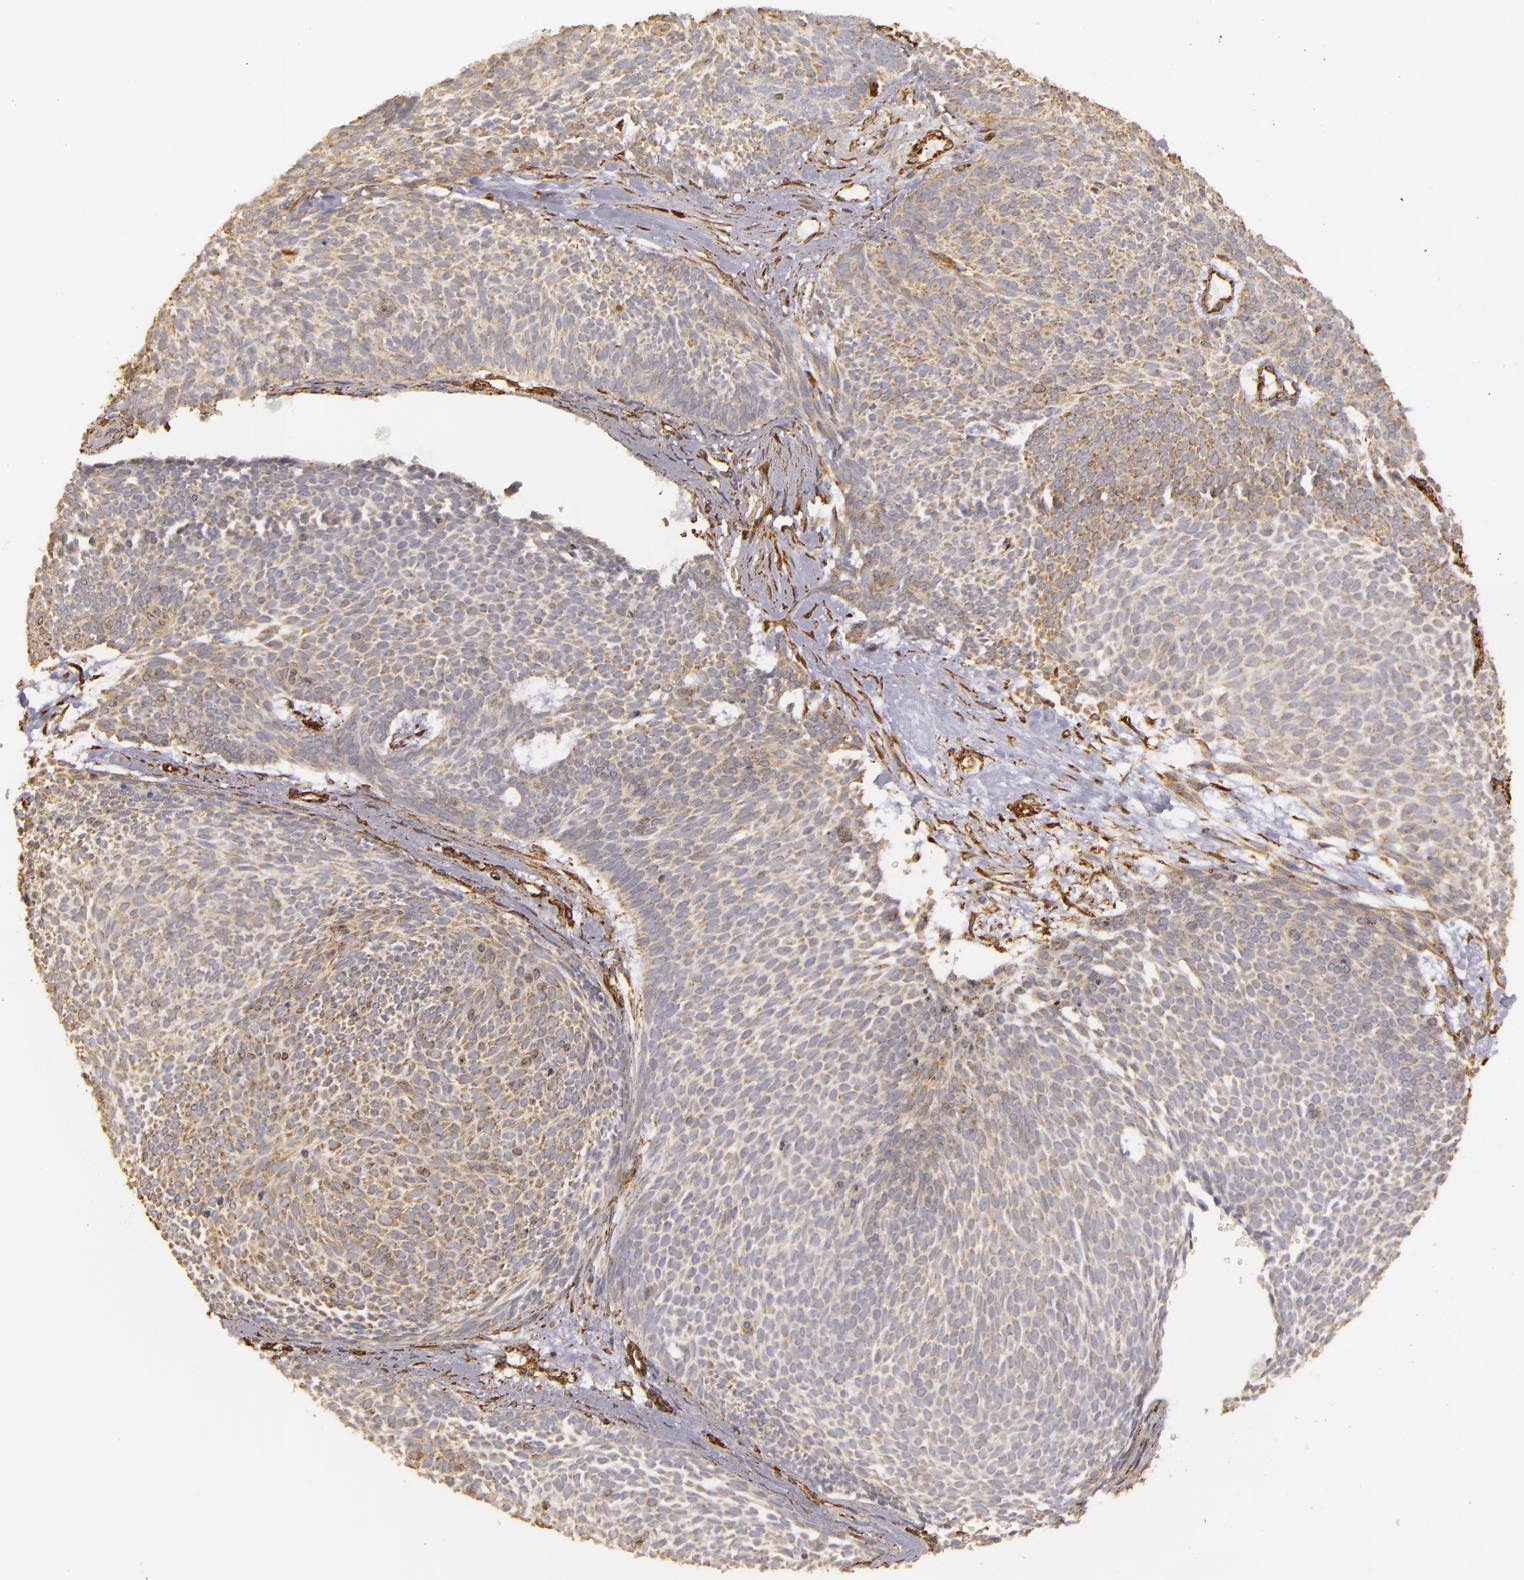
{"staining": {"intensity": "weak", "quantity": "25%-75%", "location": "cytoplasmic/membranous"}, "tissue": "skin cancer", "cell_type": "Tumor cells", "image_type": "cancer", "snomed": [{"axis": "morphology", "description": "Basal cell carcinoma"}, {"axis": "topography", "description": "Skin"}], "caption": "This is a histology image of immunohistochemistry staining of skin cancer (basal cell carcinoma), which shows weak expression in the cytoplasmic/membranous of tumor cells.", "gene": "CYB5R3", "patient": {"sex": "male", "age": 84}}